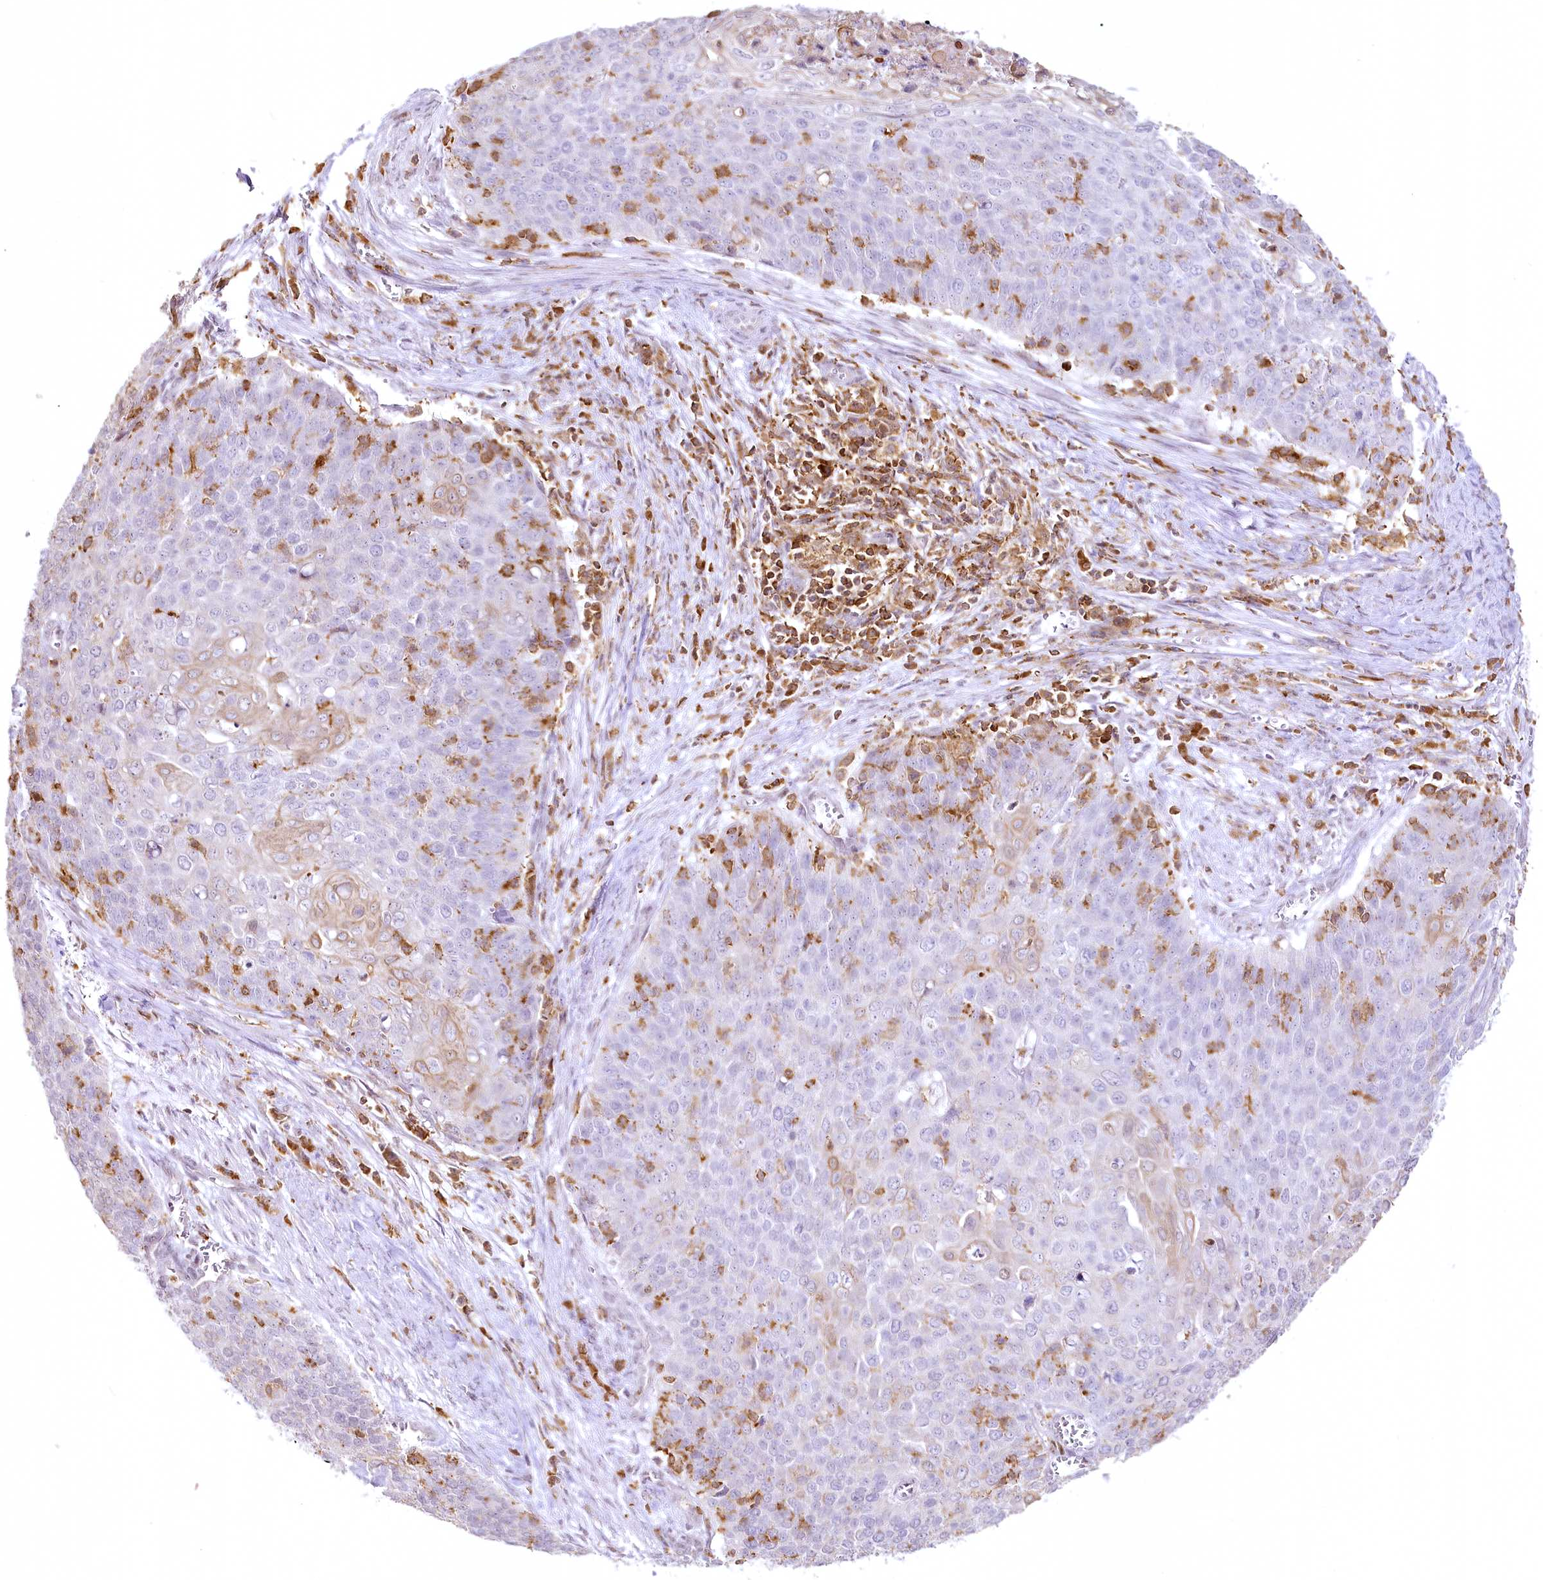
{"staining": {"intensity": "negative", "quantity": "none", "location": "none"}, "tissue": "cervical cancer", "cell_type": "Tumor cells", "image_type": "cancer", "snomed": [{"axis": "morphology", "description": "Squamous cell carcinoma, NOS"}, {"axis": "topography", "description": "Cervix"}], "caption": "Human cervical cancer (squamous cell carcinoma) stained for a protein using immunohistochemistry (IHC) displays no staining in tumor cells.", "gene": "DOCK2", "patient": {"sex": "female", "age": 39}}